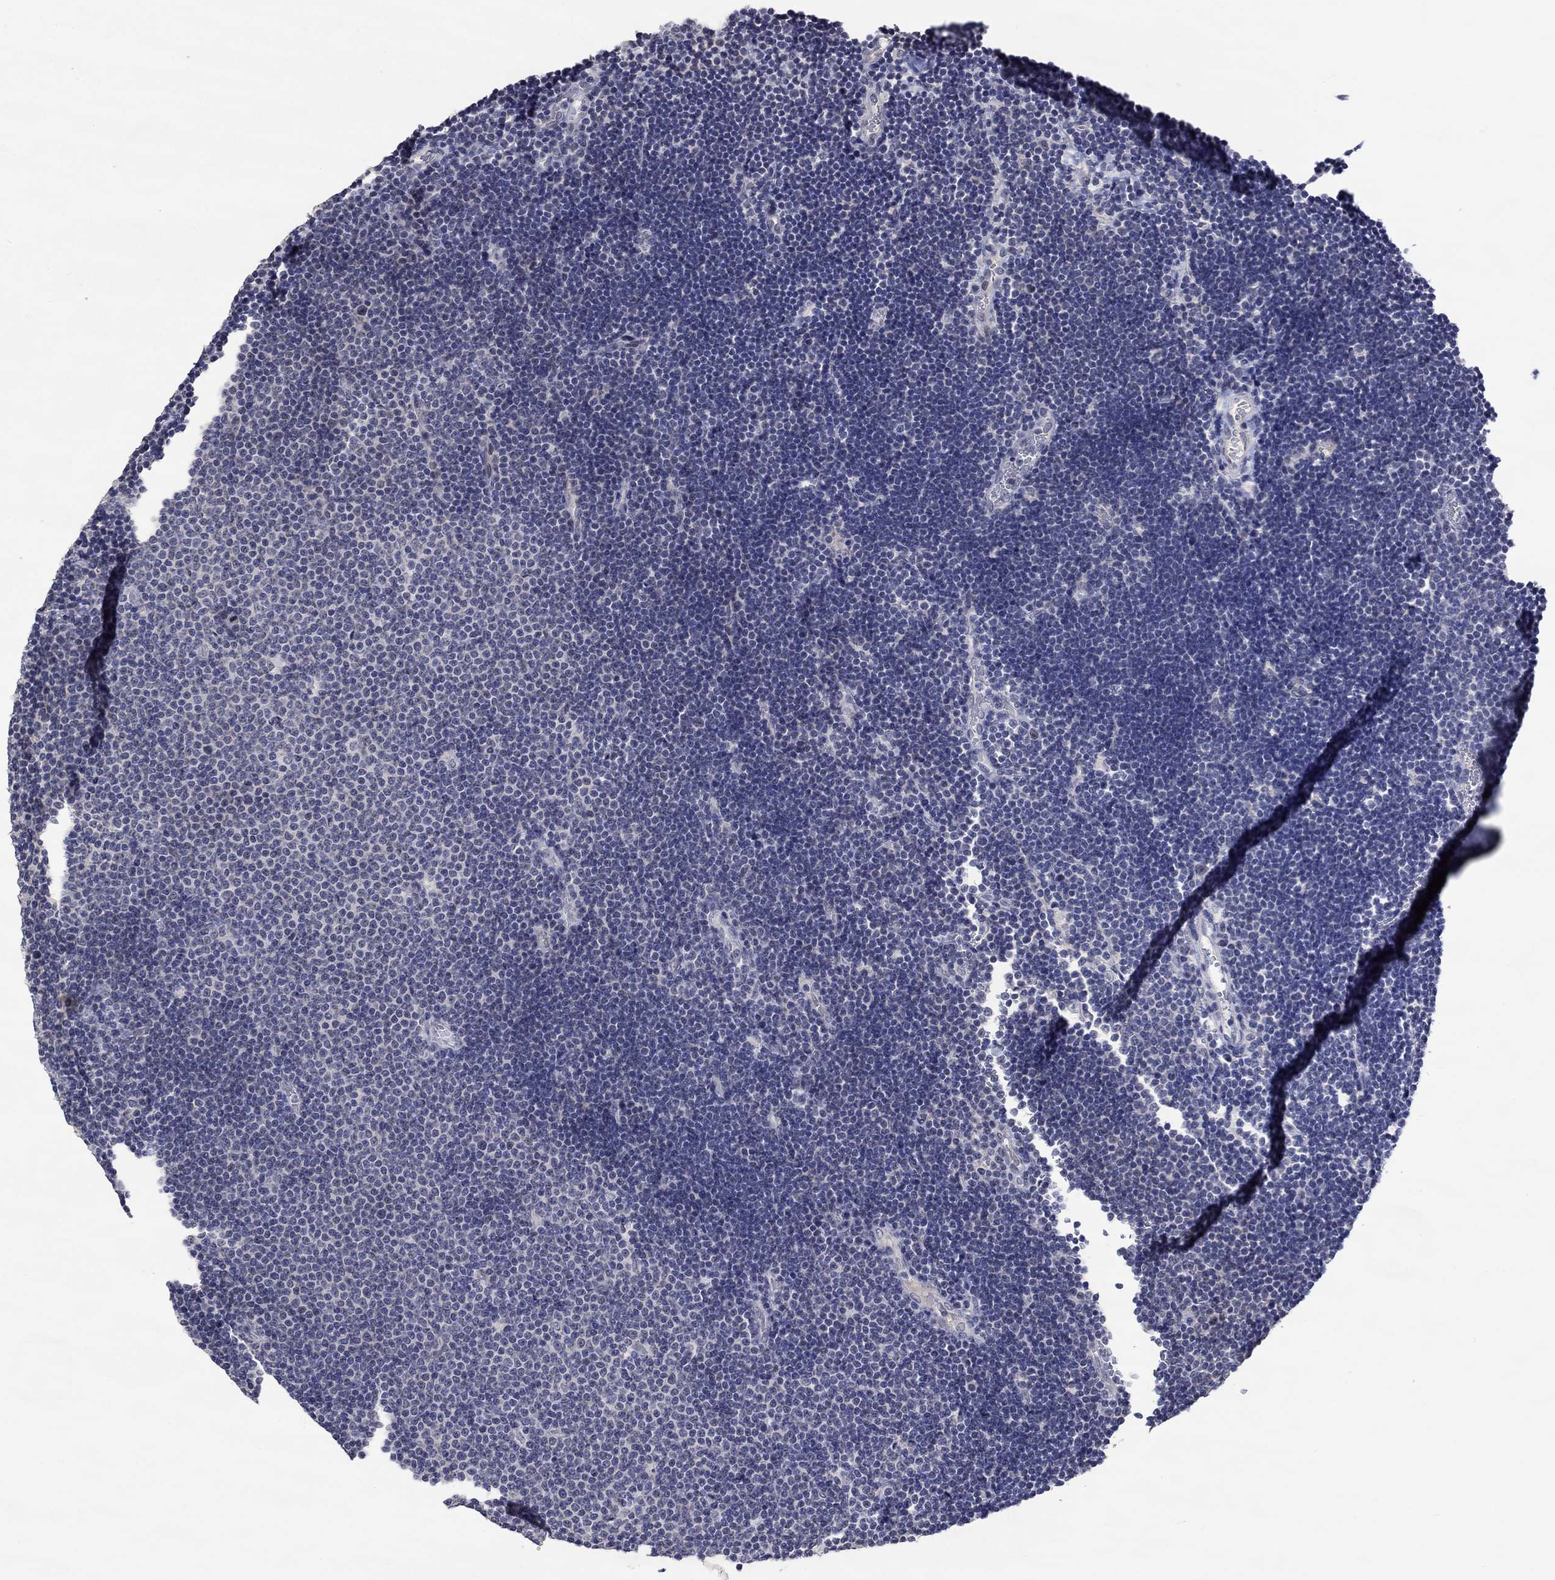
{"staining": {"intensity": "negative", "quantity": "none", "location": "none"}, "tissue": "lymphoma", "cell_type": "Tumor cells", "image_type": "cancer", "snomed": [{"axis": "morphology", "description": "Malignant lymphoma, non-Hodgkin's type, Low grade"}, {"axis": "topography", "description": "Brain"}], "caption": "Photomicrograph shows no significant protein expression in tumor cells of lymphoma.", "gene": "DDX3Y", "patient": {"sex": "female", "age": 66}}